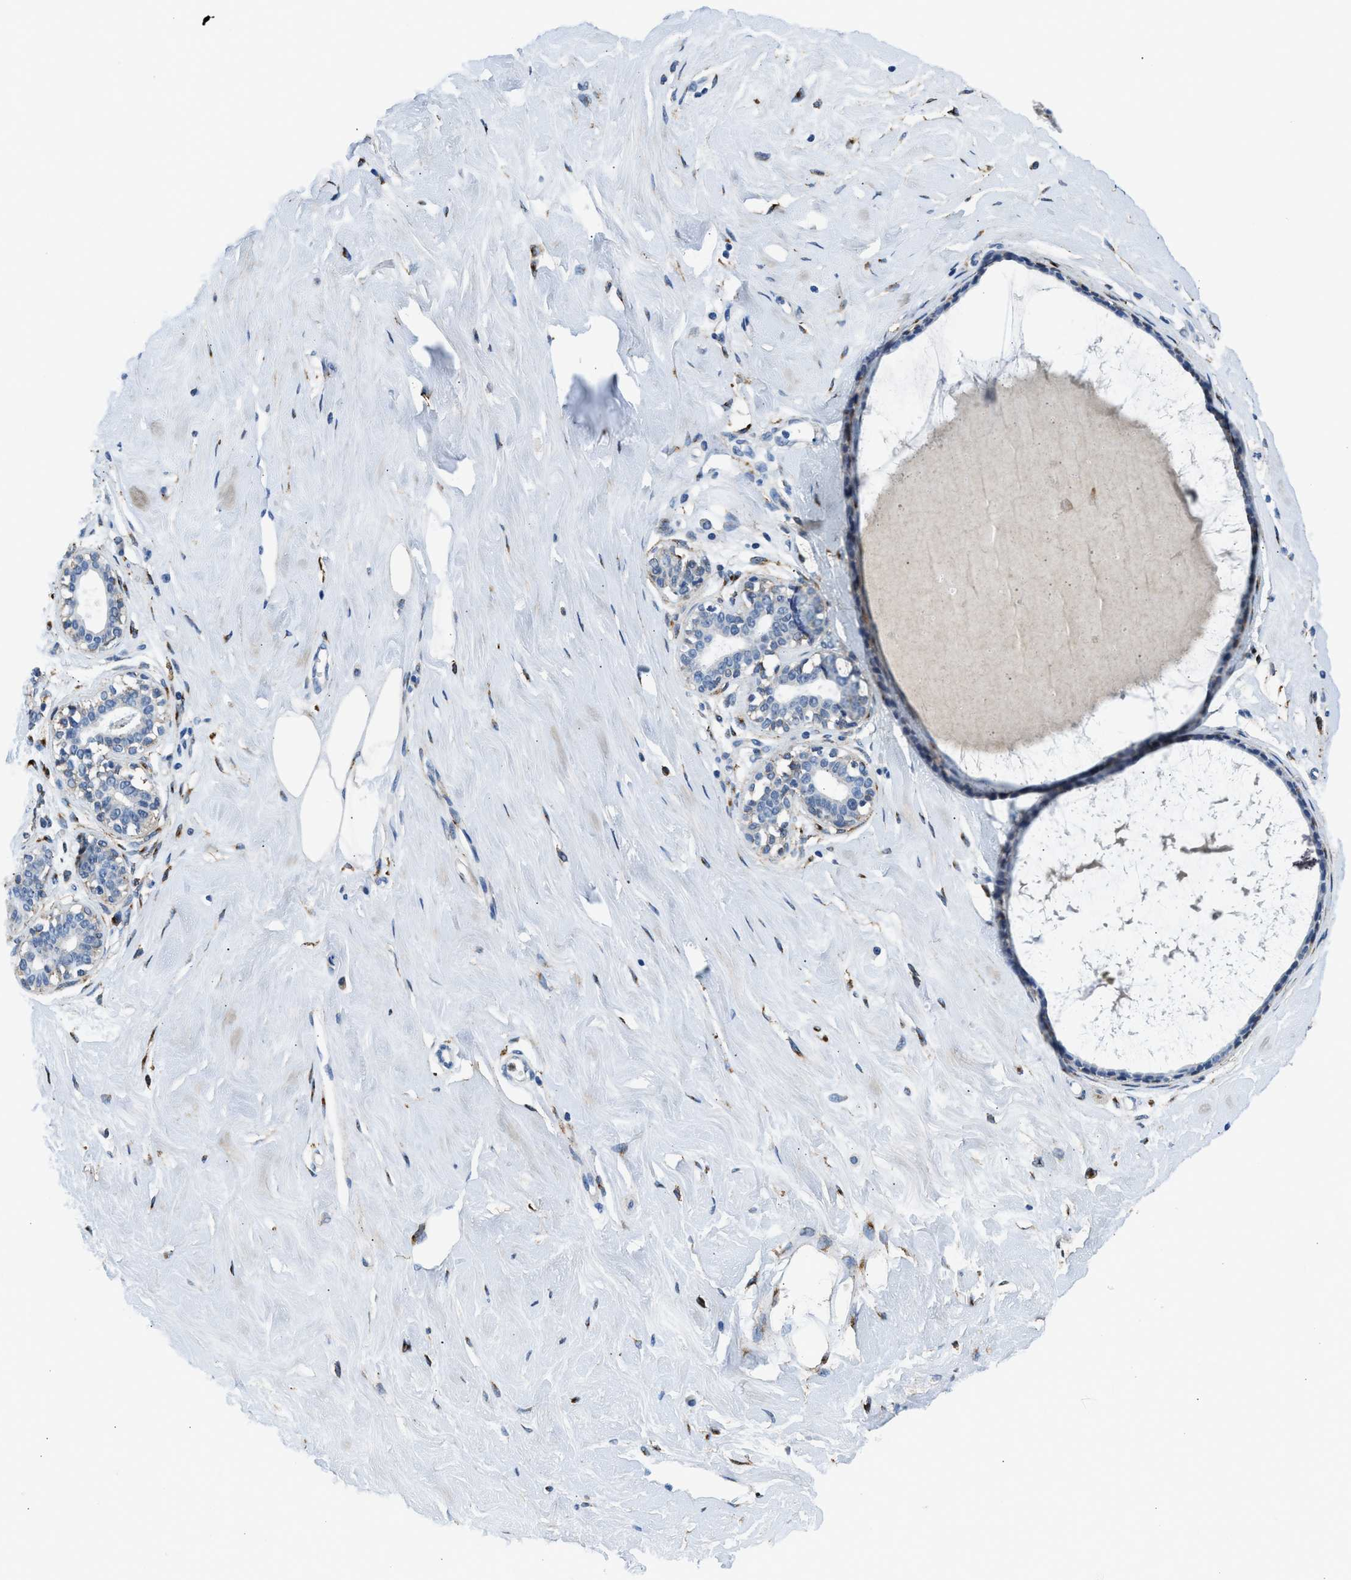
{"staining": {"intensity": "moderate", "quantity": "<25%", "location": "cytoplasmic/membranous"}, "tissue": "breast", "cell_type": "Adipocytes", "image_type": "normal", "snomed": [{"axis": "morphology", "description": "Normal tissue, NOS"}, {"axis": "topography", "description": "Breast"}], "caption": "IHC (DAB (3,3'-diaminobenzidine)) staining of benign human breast demonstrates moderate cytoplasmic/membranous protein staining in about <25% of adipocytes.", "gene": "LRP1", "patient": {"sex": "female", "age": 23}}